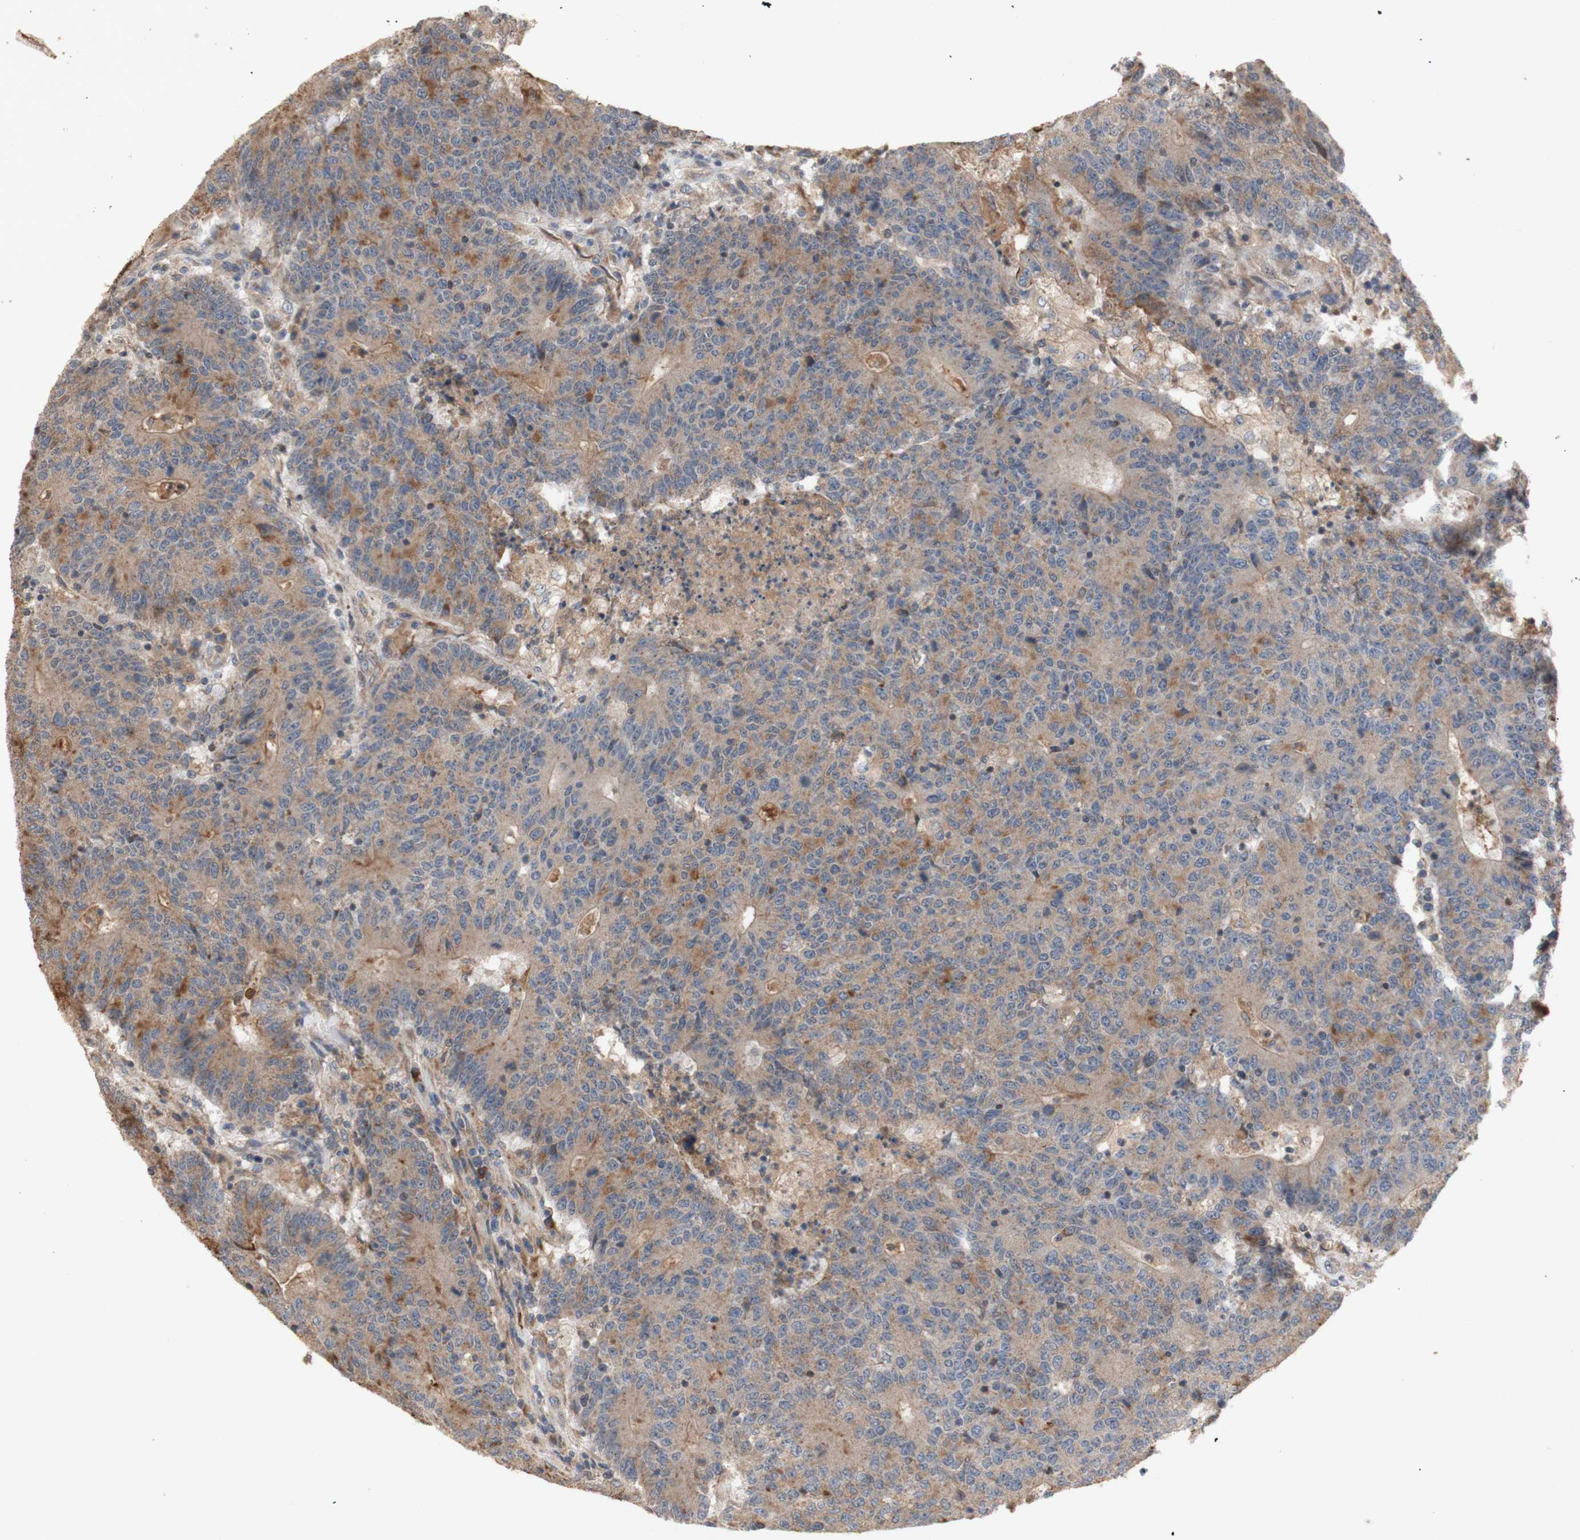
{"staining": {"intensity": "moderate", "quantity": ">75%", "location": "cytoplasmic/membranous"}, "tissue": "colorectal cancer", "cell_type": "Tumor cells", "image_type": "cancer", "snomed": [{"axis": "morphology", "description": "Normal tissue, NOS"}, {"axis": "morphology", "description": "Adenocarcinoma, NOS"}, {"axis": "topography", "description": "Colon"}], "caption": "The photomicrograph shows a brown stain indicating the presence of a protein in the cytoplasmic/membranous of tumor cells in adenocarcinoma (colorectal).", "gene": "PKN1", "patient": {"sex": "female", "age": 75}}